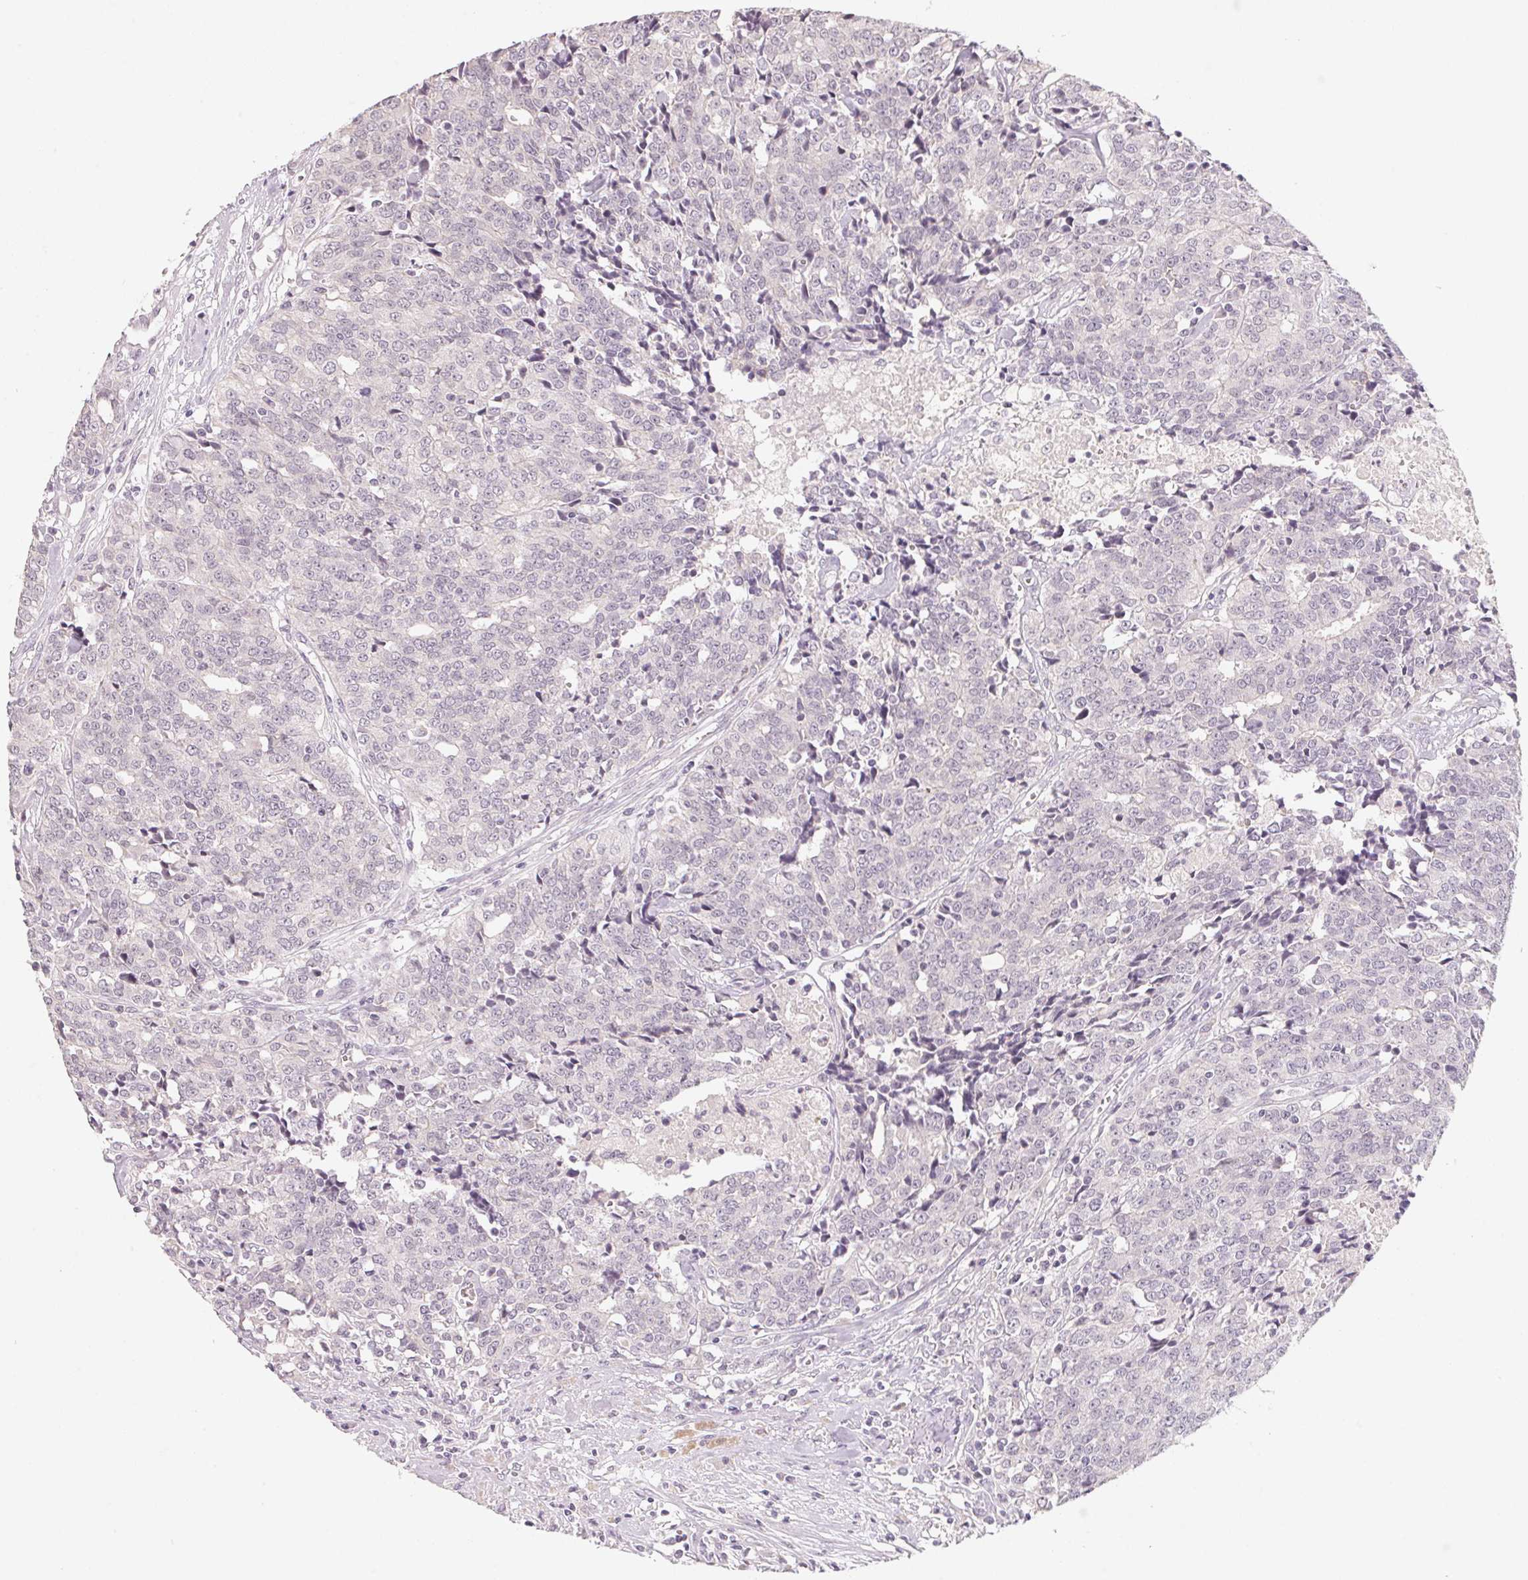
{"staining": {"intensity": "negative", "quantity": "none", "location": "none"}, "tissue": "prostate cancer", "cell_type": "Tumor cells", "image_type": "cancer", "snomed": [{"axis": "morphology", "description": "Adenocarcinoma, High grade"}, {"axis": "topography", "description": "Prostate and seminal vesicle, NOS"}], "caption": "IHC image of high-grade adenocarcinoma (prostate) stained for a protein (brown), which displays no positivity in tumor cells.", "gene": "ANKRD31", "patient": {"sex": "male", "age": 60}}